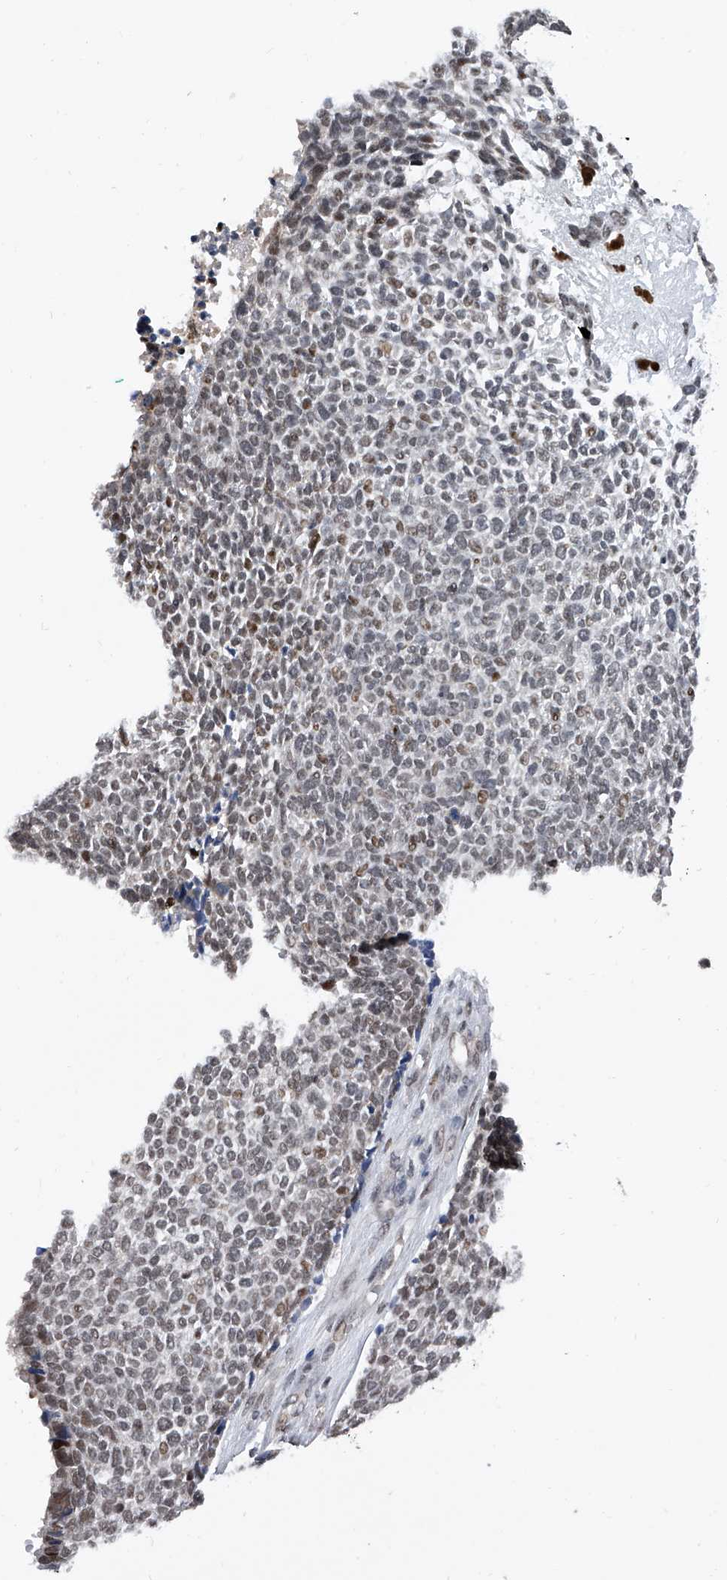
{"staining": {"intensity": "negative", "quantity": "none", "location": "none"}, "tissue": "skin cancer", "cell_type": "Tumor cells", "image_type": "cancer", "snomed": [{"axis": "morphology", "description": "Basal cell carcinoma"}, {"axis": "topography", "description": "Skin"}], "caption": "Tumor cells show no significant protein positivity in skin cancer.", "gene": "ZNF426", "patient": {"sex": "female", "age": 84}}